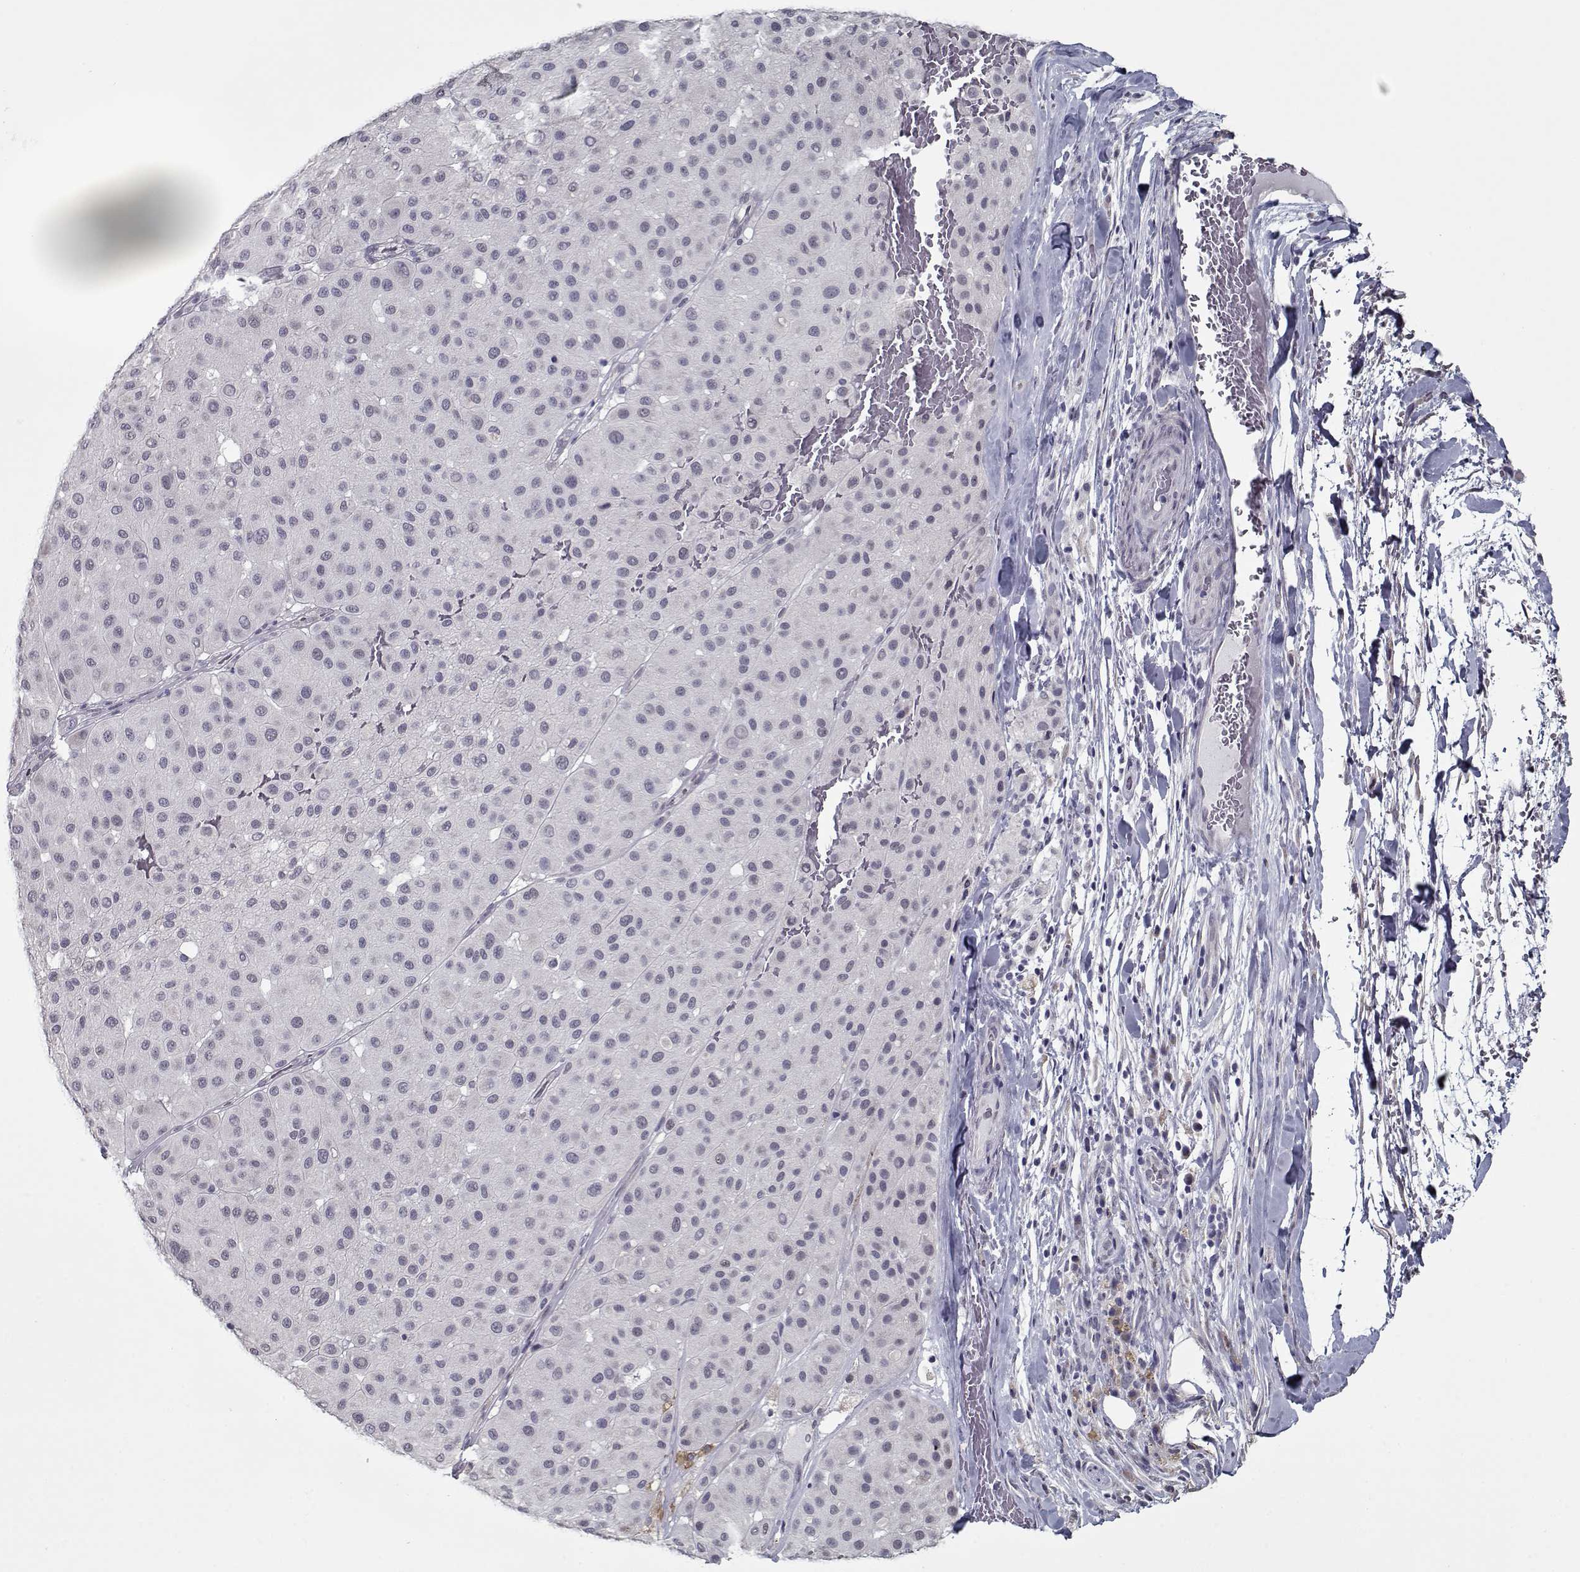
{"staining": {"intensity": "negative", "quantity": "none", "location": "none"}, "tissue": "melanoma", "cell_type": "Tumor cells", "image_type": "cancer", "snomed": [{"axis": "morphology", "description": "Malignant melanoma, Metastatic site"}, {"axis": "topography", "description": "Smooth muscle"}], "caption": "Tumor cells are negative for protein expression in human malignant melanoma (metastatic site).", "gene": "SEC16B", "patient": {"sex": "male", "age": 41}}